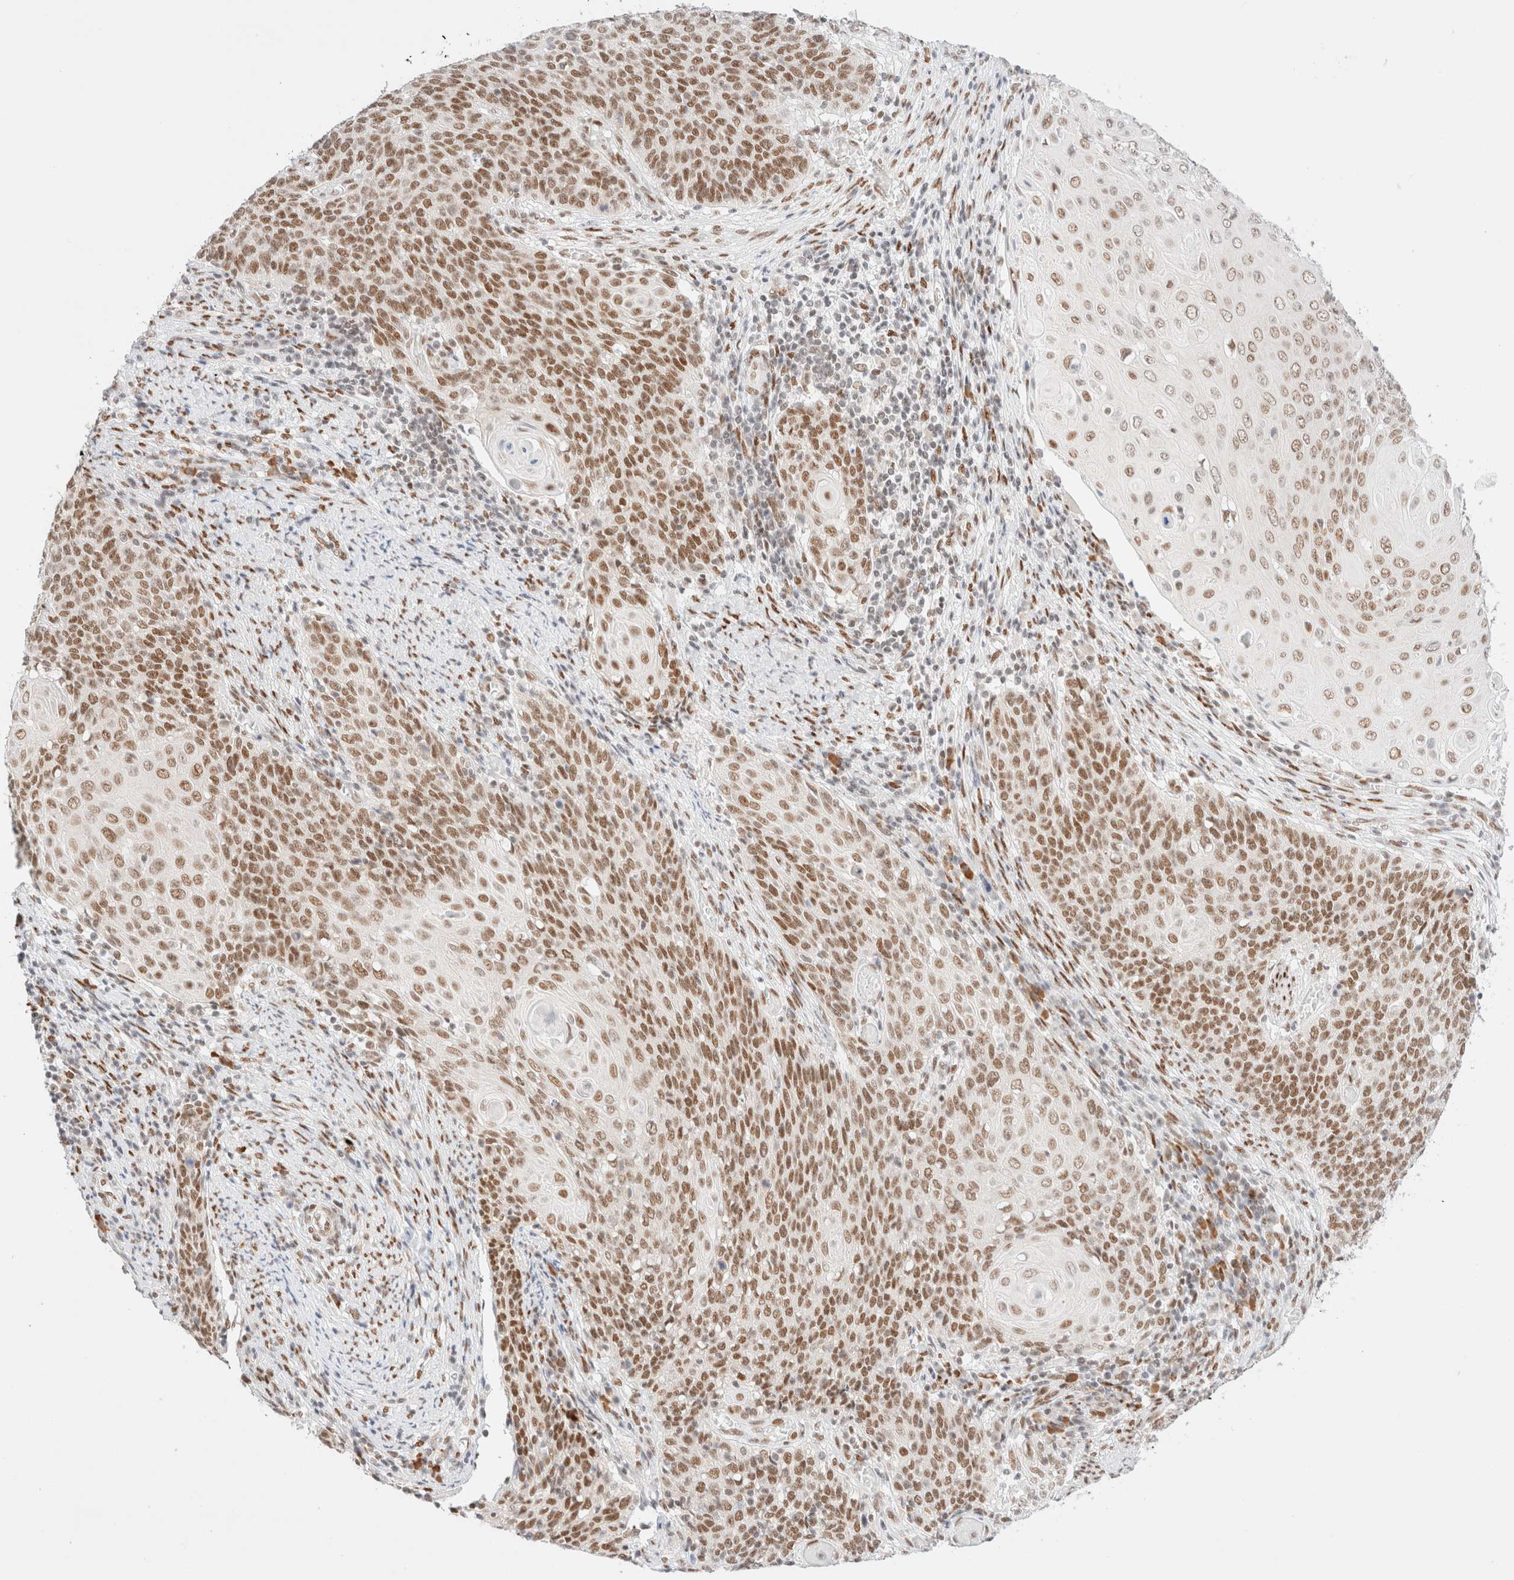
{"staining": {"intensity": "moderate", "quantity": ">75%", "location": "nuclear"}, "tissue": "cervical cancer", "cell_type": "Tumor cells", "image_type": "cancer", "snomed": [{"axis": "morphology", "description": "Squamous cell carcinoma, NOS"}, {"axis": "topography", "description": "Cervix"}], "caption": "The immunohistochemical stain shows moderate nuclear expression in tumor cells of squamous cell carcinoma (cervical) tissue. The protein is shown in brown color, while the nuclei are stained blue.", "gene": "CIC", "patient": {"sex": "female", "age": 39}}